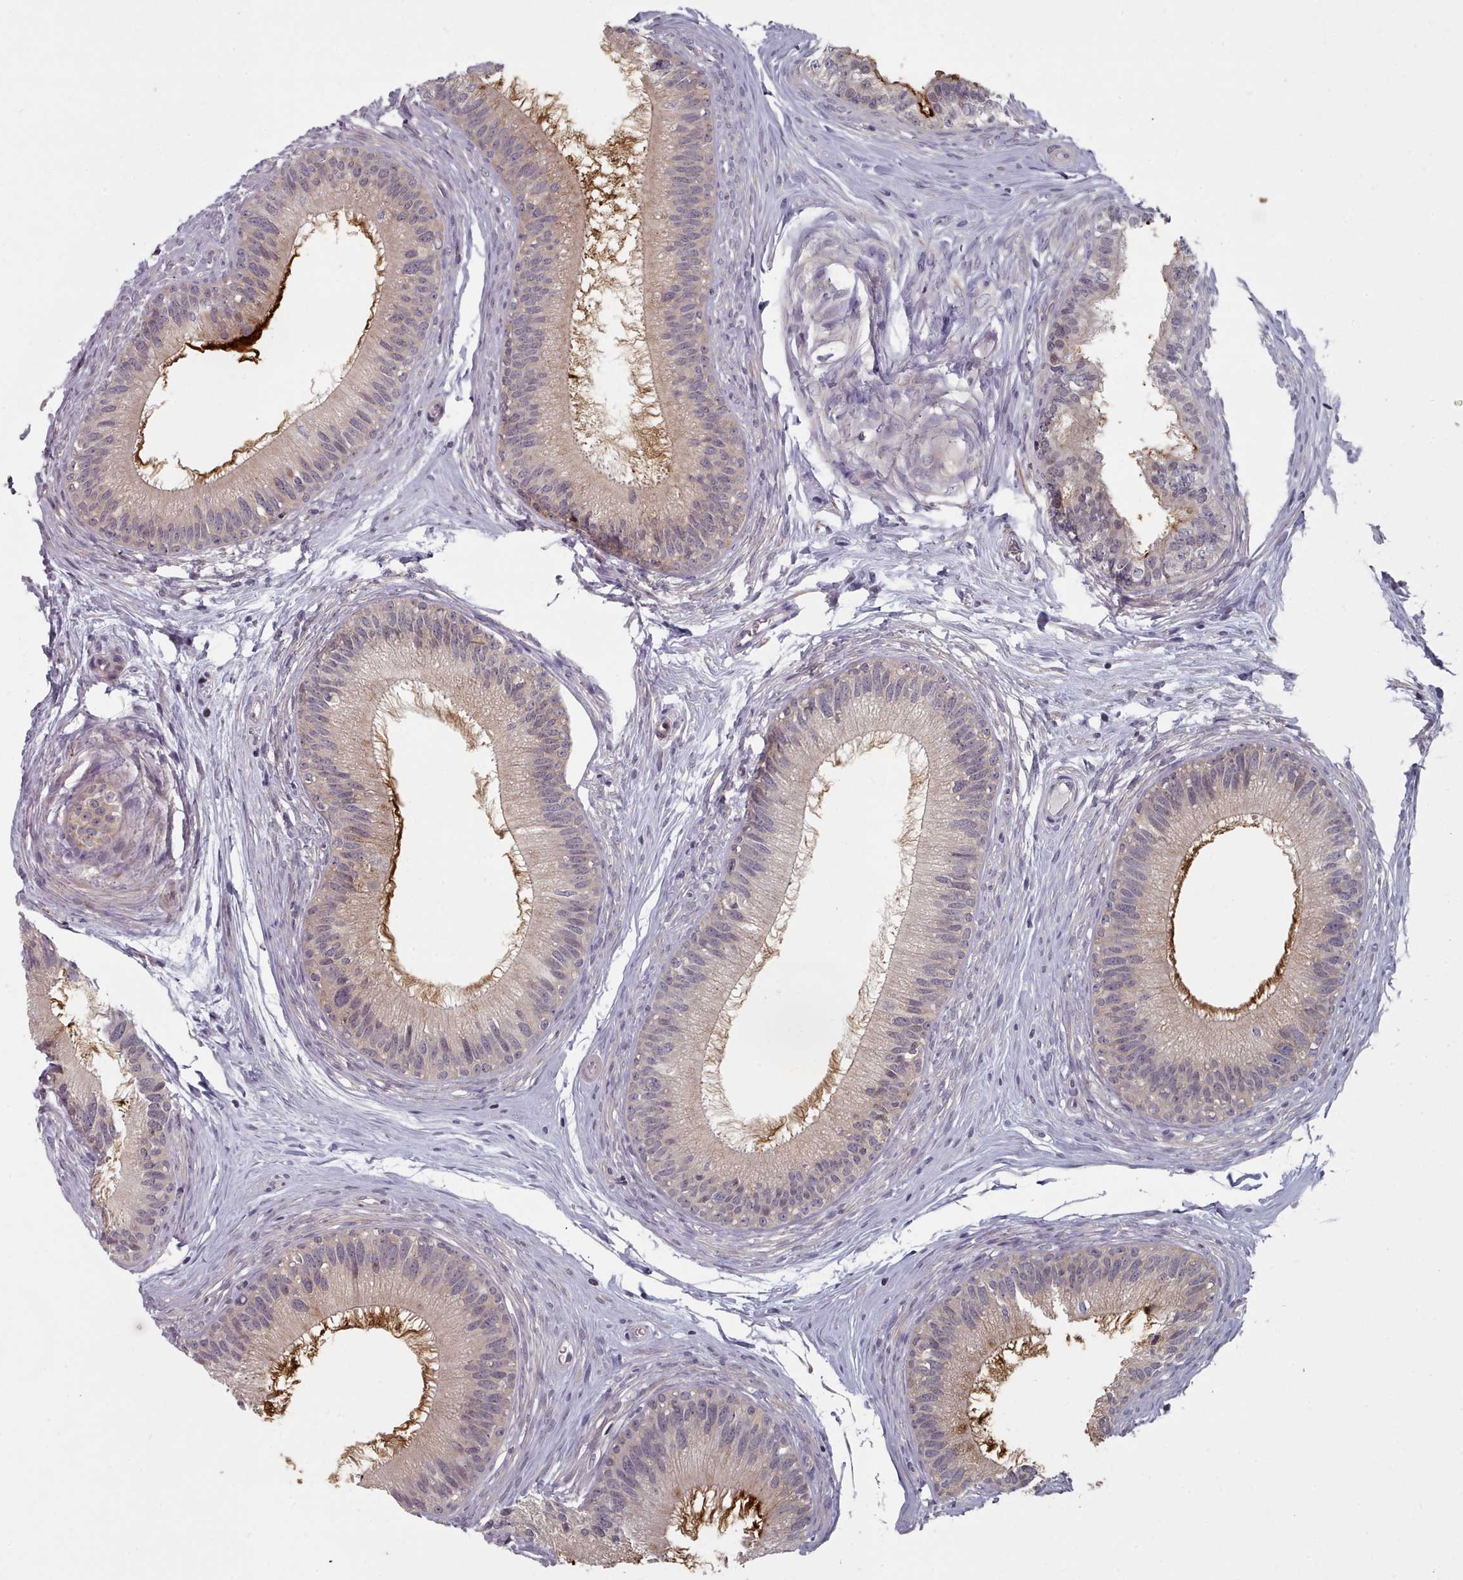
{"staining": {"intensity": "moderate", "quantity": "<25%", "location": "cytoplasmic/membranous"}, "tissue": "epididymis", "cell_type": "Glandular cells", "image_type": "normal", "snomed": [{"axis": "morphology", "description": "Normal tissue, NOS"}, {"axis": "topography", "description": "Epididymis"}], "caption": "A low amount of moderate cytoplasmic/membranous positivity is identified in about <25% of glandular cells in benign epididymis. (DAB (3,3'-diaminobenzidine) = brown stain, brightfield microscopy at high magnification).", "gene": "HYAL3", "patient": {"sex": "male", "age": 27}}